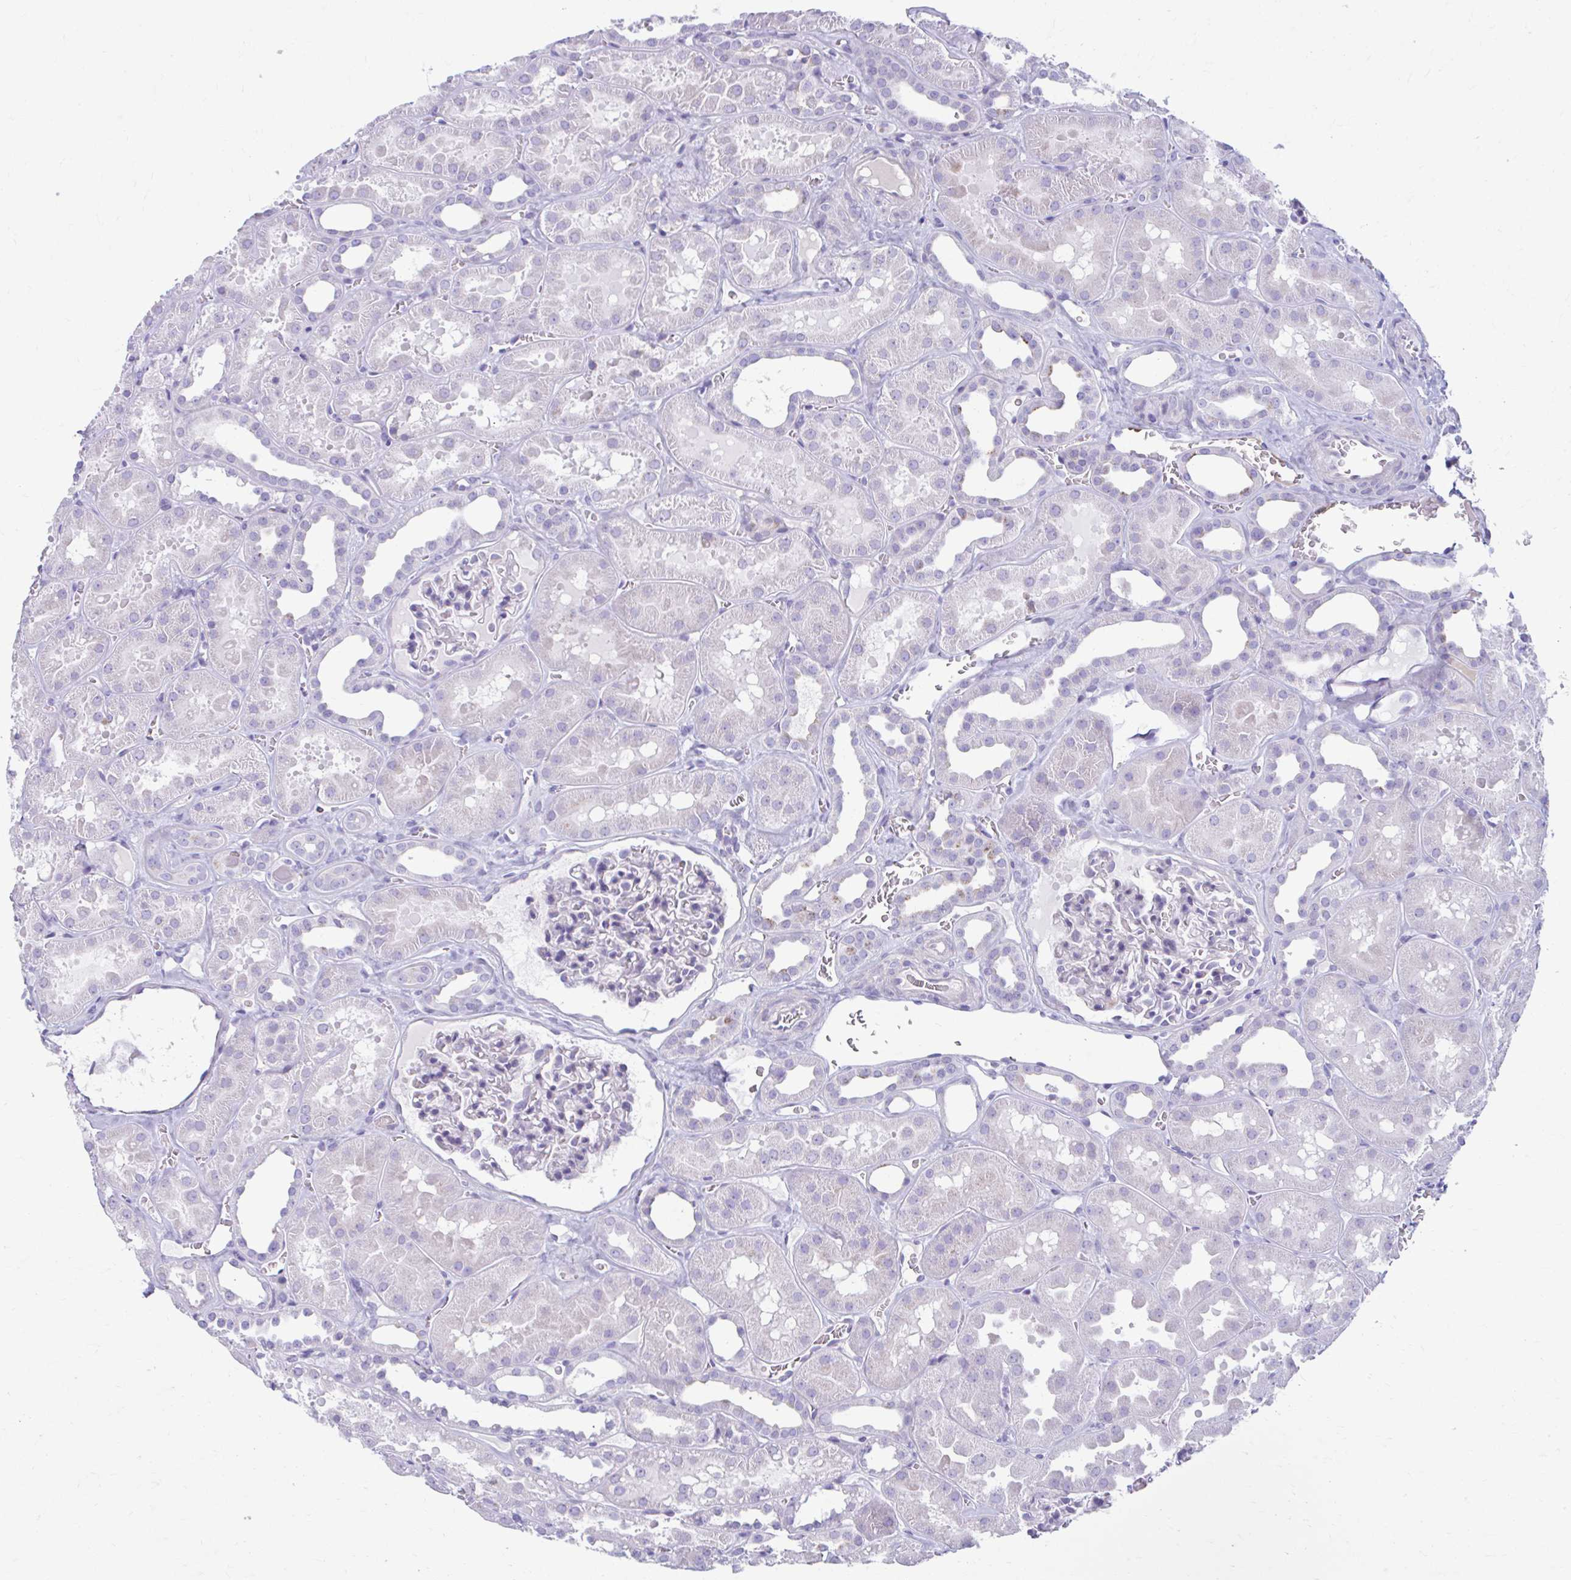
{"staining": {"intensity": "negative", "quantity": "none", "location": "none"}, "tissue": "kidney", "cell_type": "Cells in glomeruli", "image_type": "normal", "snomed": [{"axis": "morphology", "description": "Normal tissue, NOS"}, {"axis": "topography", "description": "Kidney"}], "caption": "Immunohistochemistry (IHC) histopathology image of benign kidney: human kidney stained with DAB reveals no significant protein positivity in cells in glomeruli. (DAB immunohistochemistry (IHC) with hematoxylin counter stain).", "gene": "C12orf71", "patient": {"sex": "female", "age": 41}}